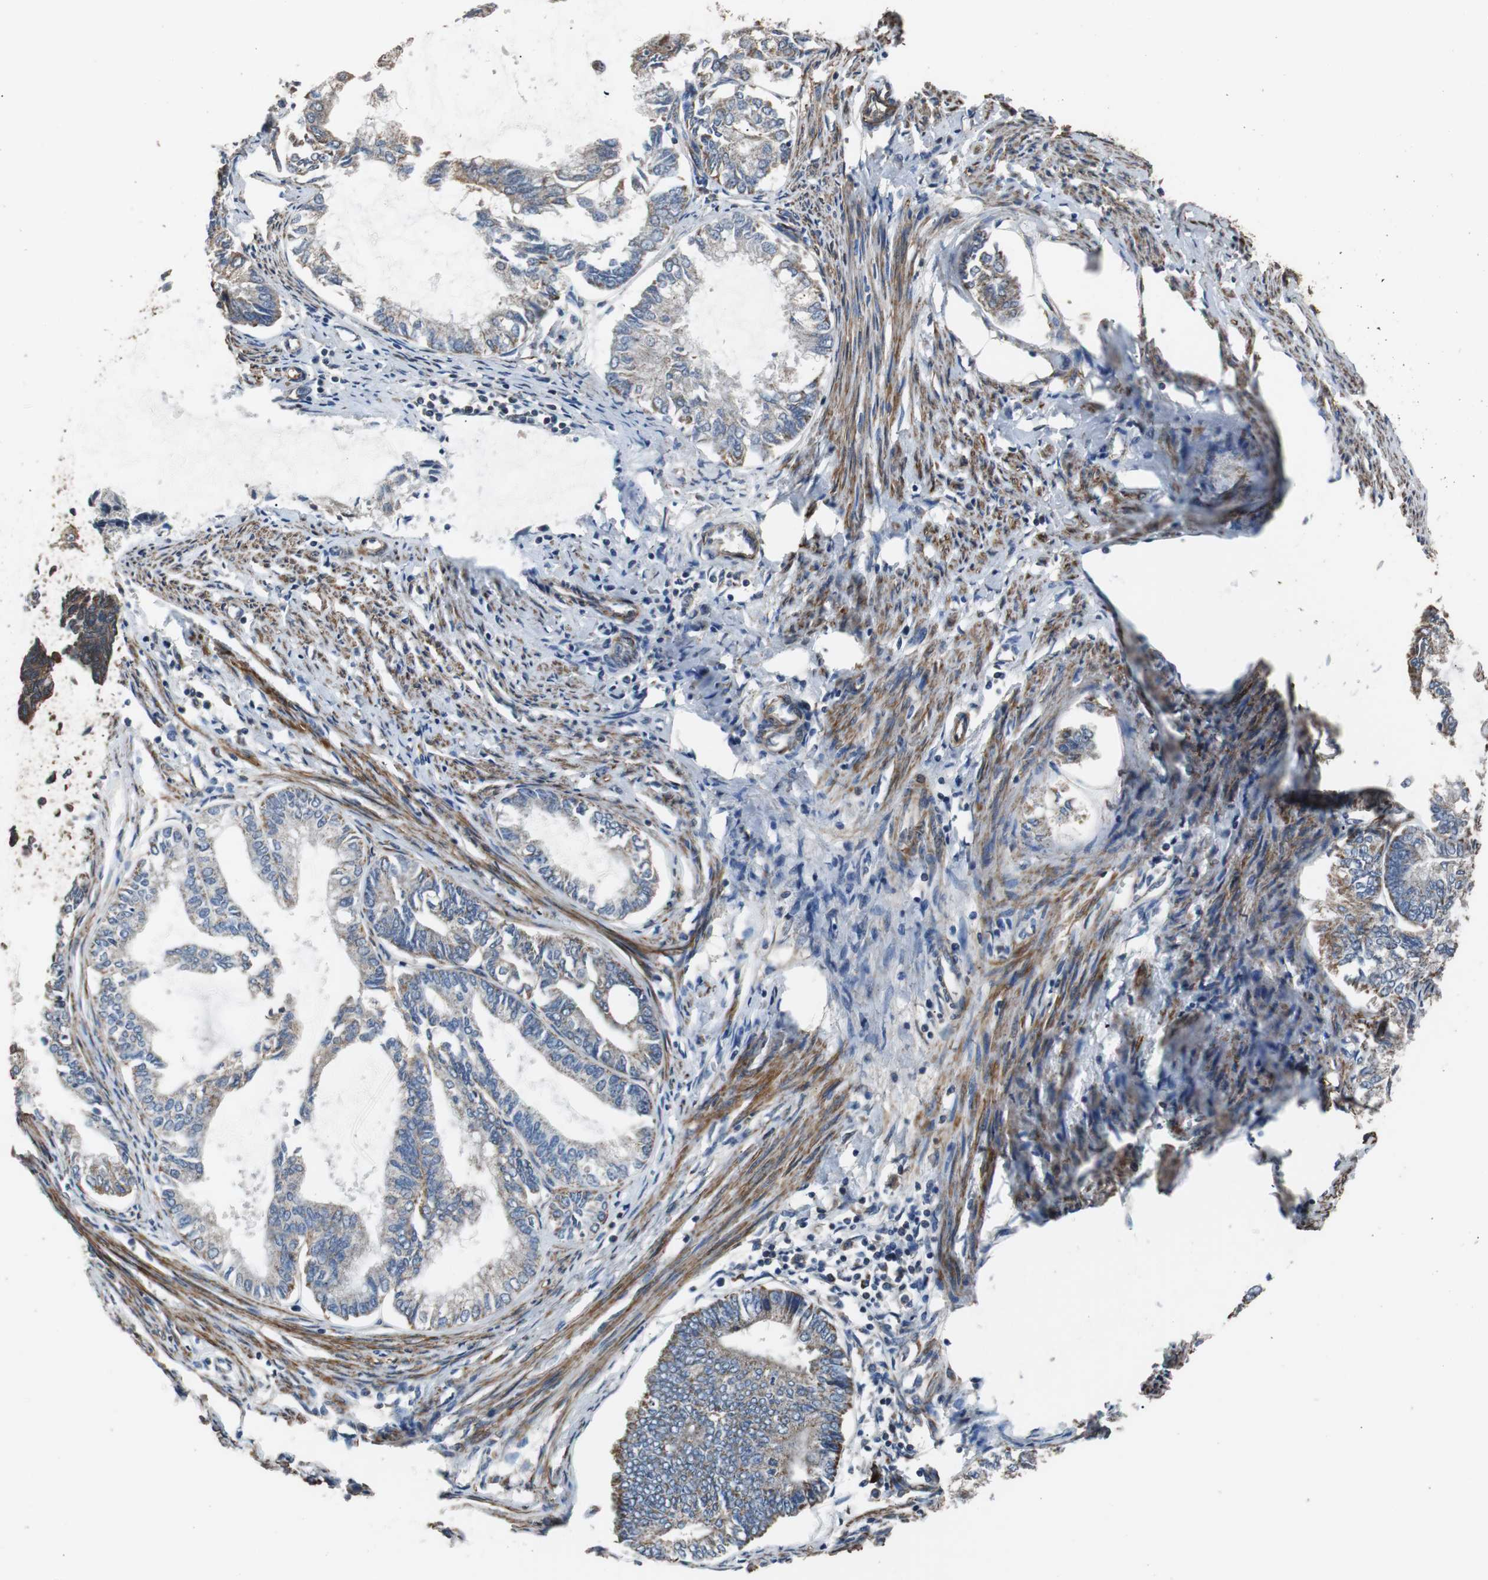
{"staining": {"intensity": "moderate", "quantity": "25%-75%", "location": "cytoplasmic/membranous"}, "tissue": "endometrial cancer", "cell_type": "Tumor cells", "image_type": "cancer", "snomed": [{"axis": "morphology", "description": "Adenocarcinoma, NOS"}, {"axis": "topography", "description": "Endometrium"}], "caption": "Protein expression analysis of human endometrial adenocarcinoma reveals moderate cytoplasmic/membranous staining in about 25%-75% of tumor cells. (brown staining indicates protein expression, while blue staining denotes nuclei).", "gene": "PITRM1", "patient": {"sex": "female", "age": 86}}